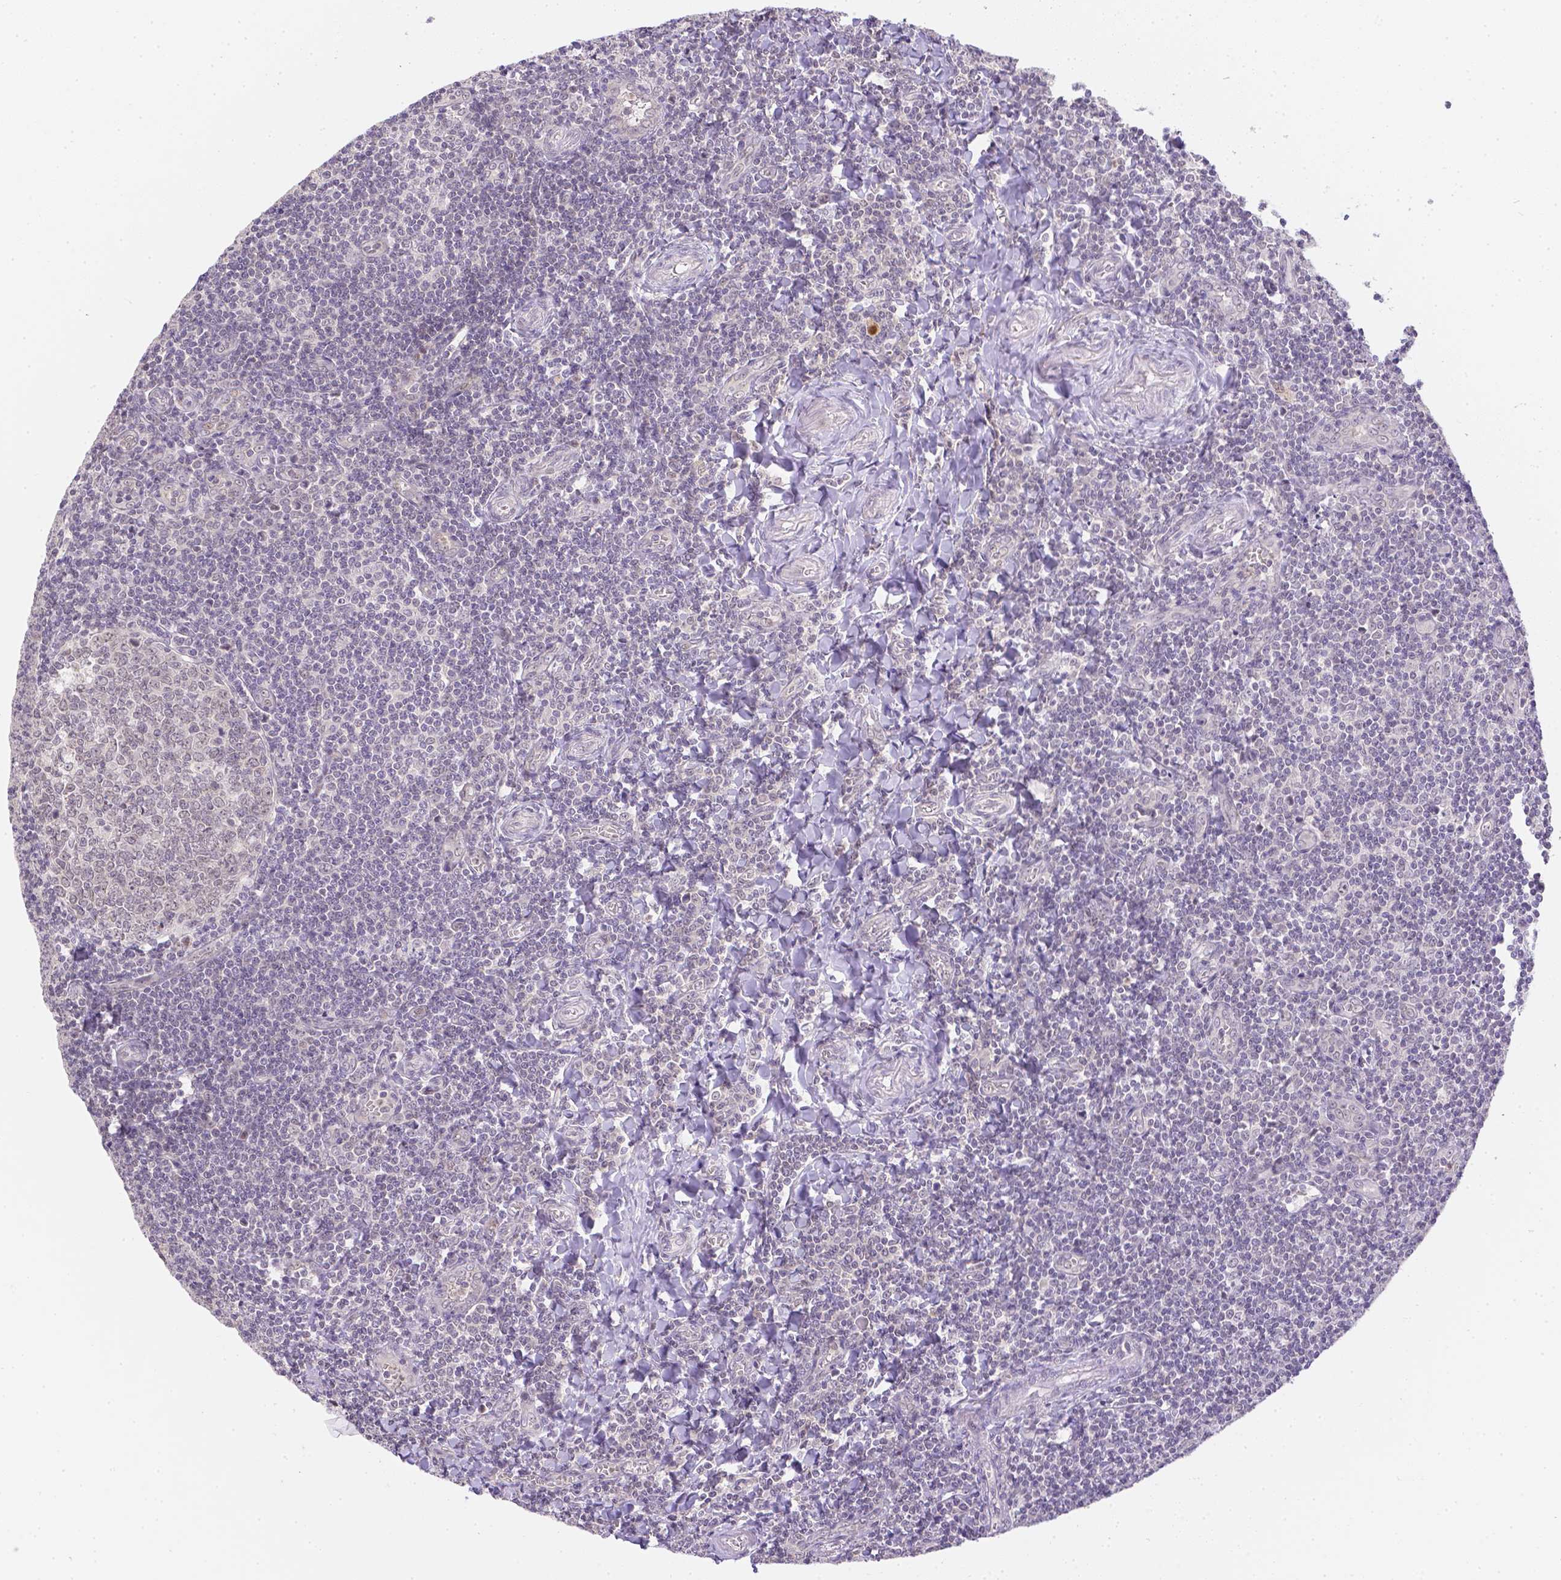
{"staining": {"intensity": "negative", "quantity": "none", "location": "none"}, "tissue": "tonsil", "cell_type": "Germinal center cells", "image_type": "normal", "snomed": [{"axis": "morphology", "description": "Normal tissue, NOS"}, {"axis": "morphology", "description": "Inflammation, NOS"}, {"axis": "topography", "description": "Tonsil"}], "caption": "Immunohistochemistry of normal human tonsil demonstrates no positivity in germinal center cells. Nuclei are stained in blue.", "gene": "ZNF280B", "patient": {"sex": "female", "age": 31}}